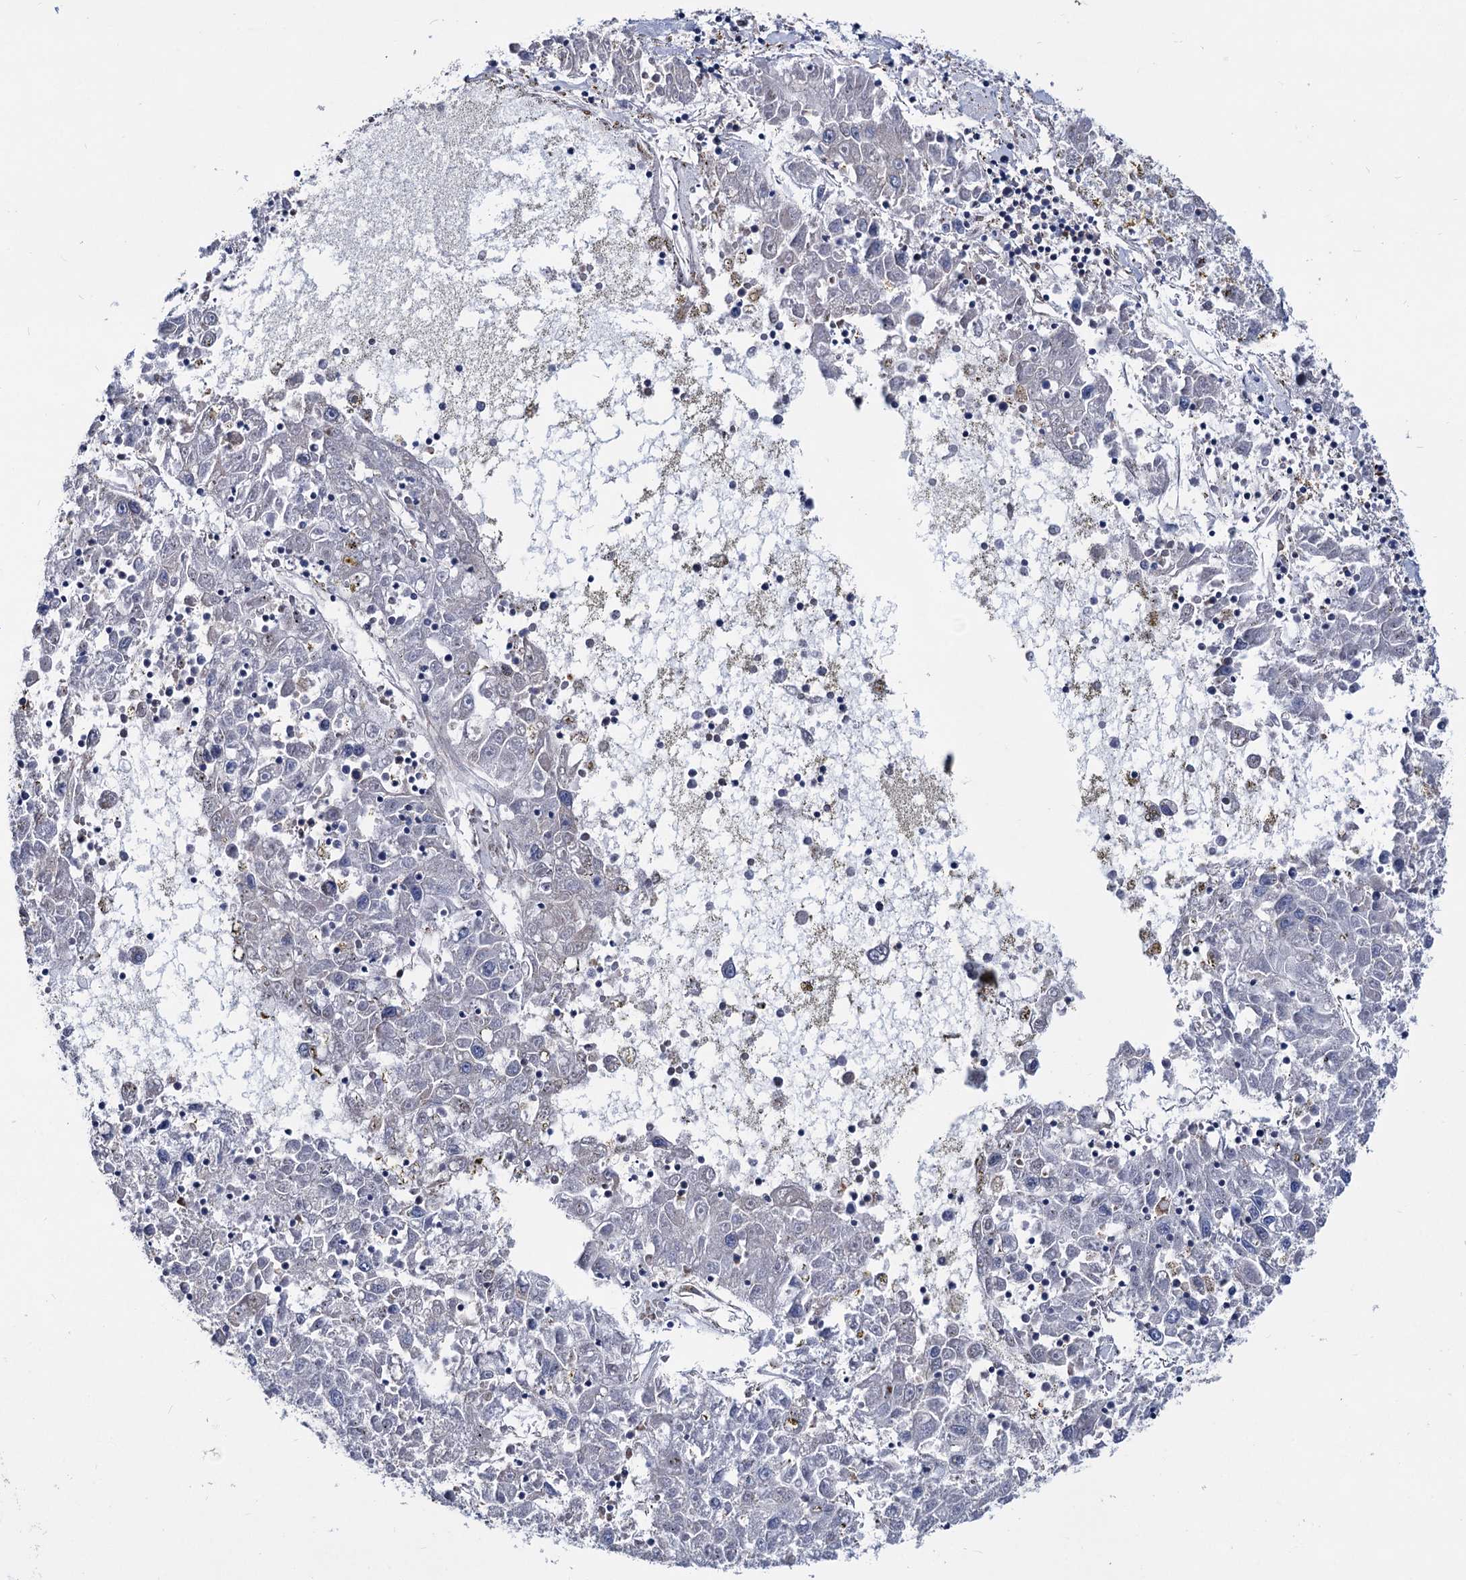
{"staining": {"intensity": "negative", "quantity": "none", "location": "none"}, "tissue": "liver cancer", "cell_type": "Tumor cells", "image_type": "cancer", "snomed": [{"axis": "morphology", "description": "Carcinoma, Hepatocellular, NOS"}, {"axis": "topography", "description": "Liver"}], "caption": "Immunohistochemistry (IHC) of liver cancer shows no staining in tumor cells. Nuclei are stained in blue.", "gene": "TRIM55", "patient": {"sex": "male", "age": 49}}